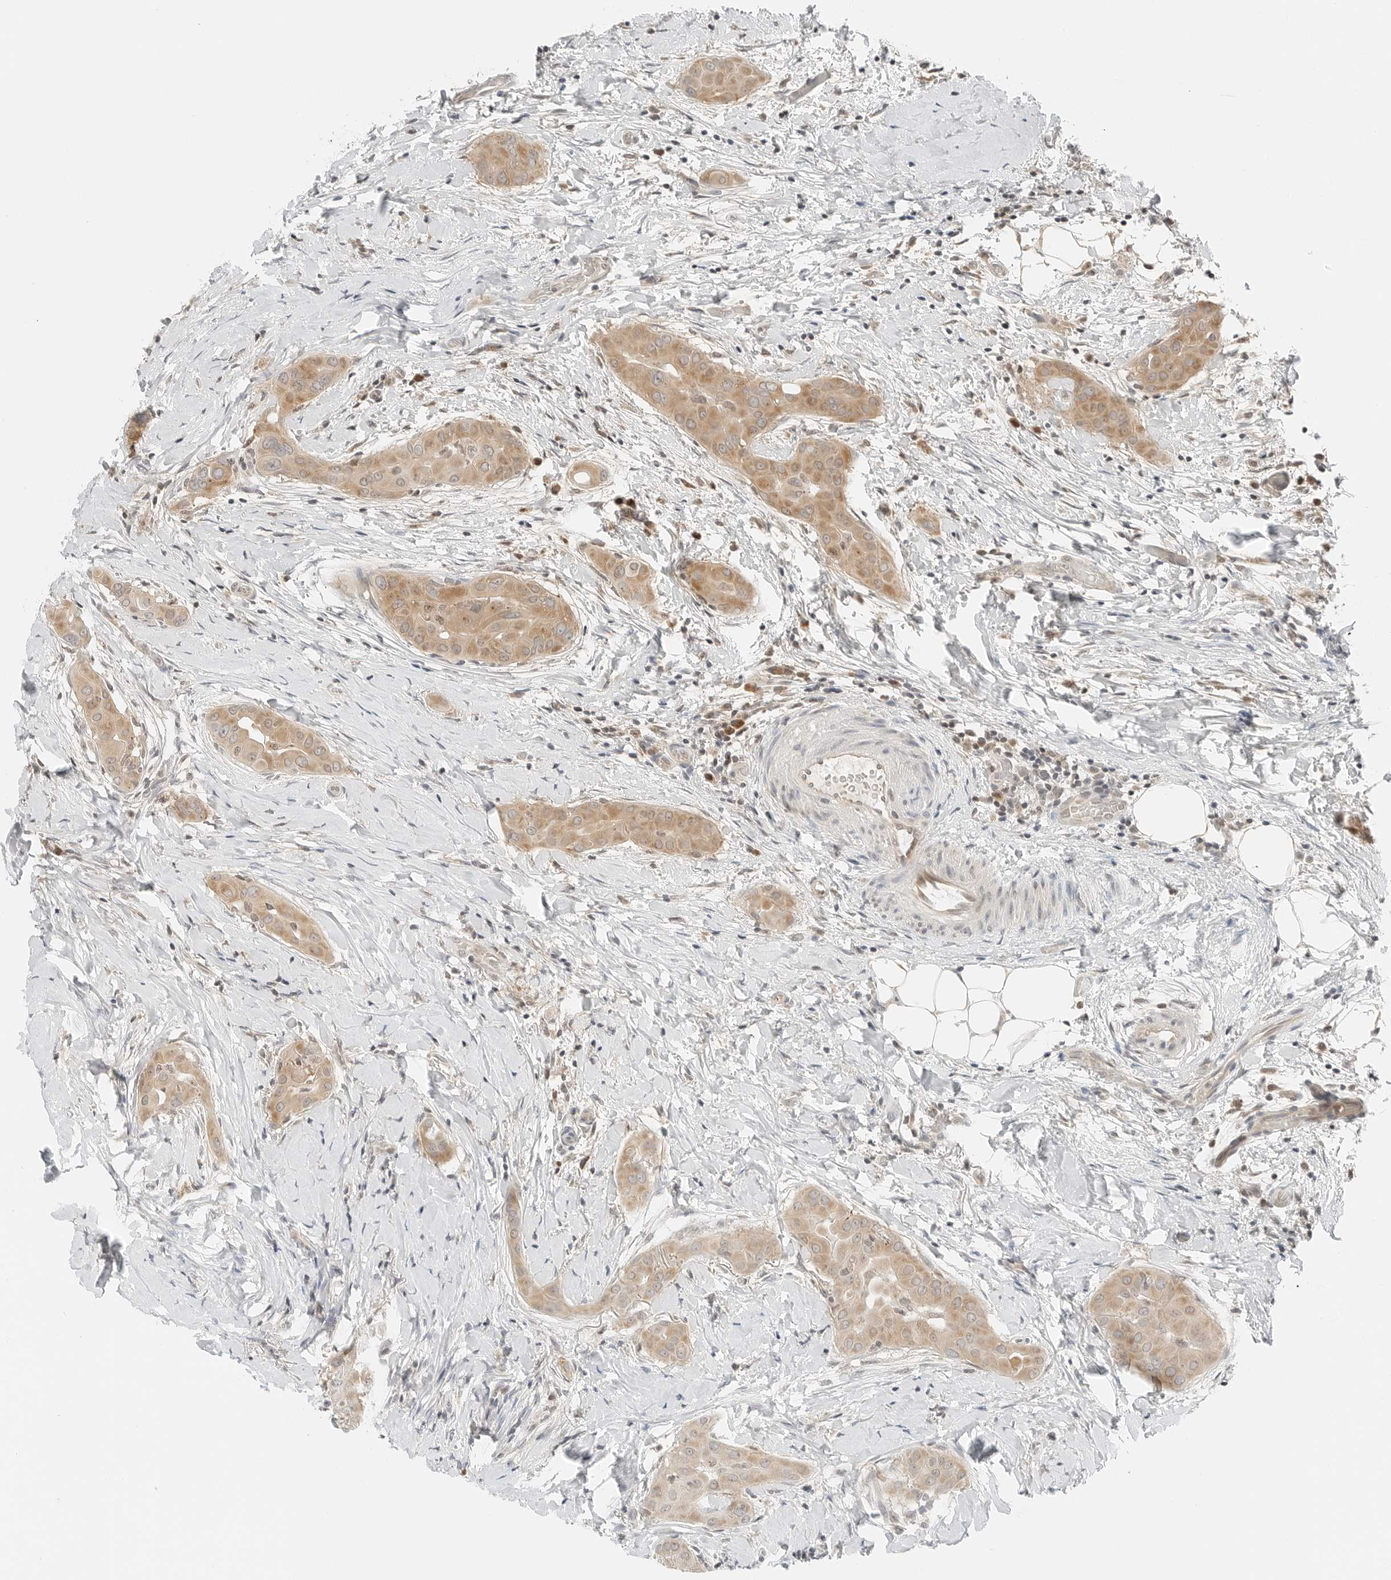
{"staining": {"intensity": "moderate", "quantity": ">75%", "location": "cytoplasmic/membranous"}, "tissue": "thyroid cancer", "cell_type": "Tumor cells", "image_type": "cancer", "snomed": [{"axis": "morphology", "description": "Papillary adenocarcinoma, NOS"}, {"axis": "topography", "description": "Thyroid gland"}], "caption": "Immunohistochemical staining of thyroid papillary adenocarcinoma reveals medium levels of moderate cytoplasmic/membranous protein staining in about >75% of tumor cells.", "gene": "IQCC", "patient": {"sex": "male", "age": 33}}